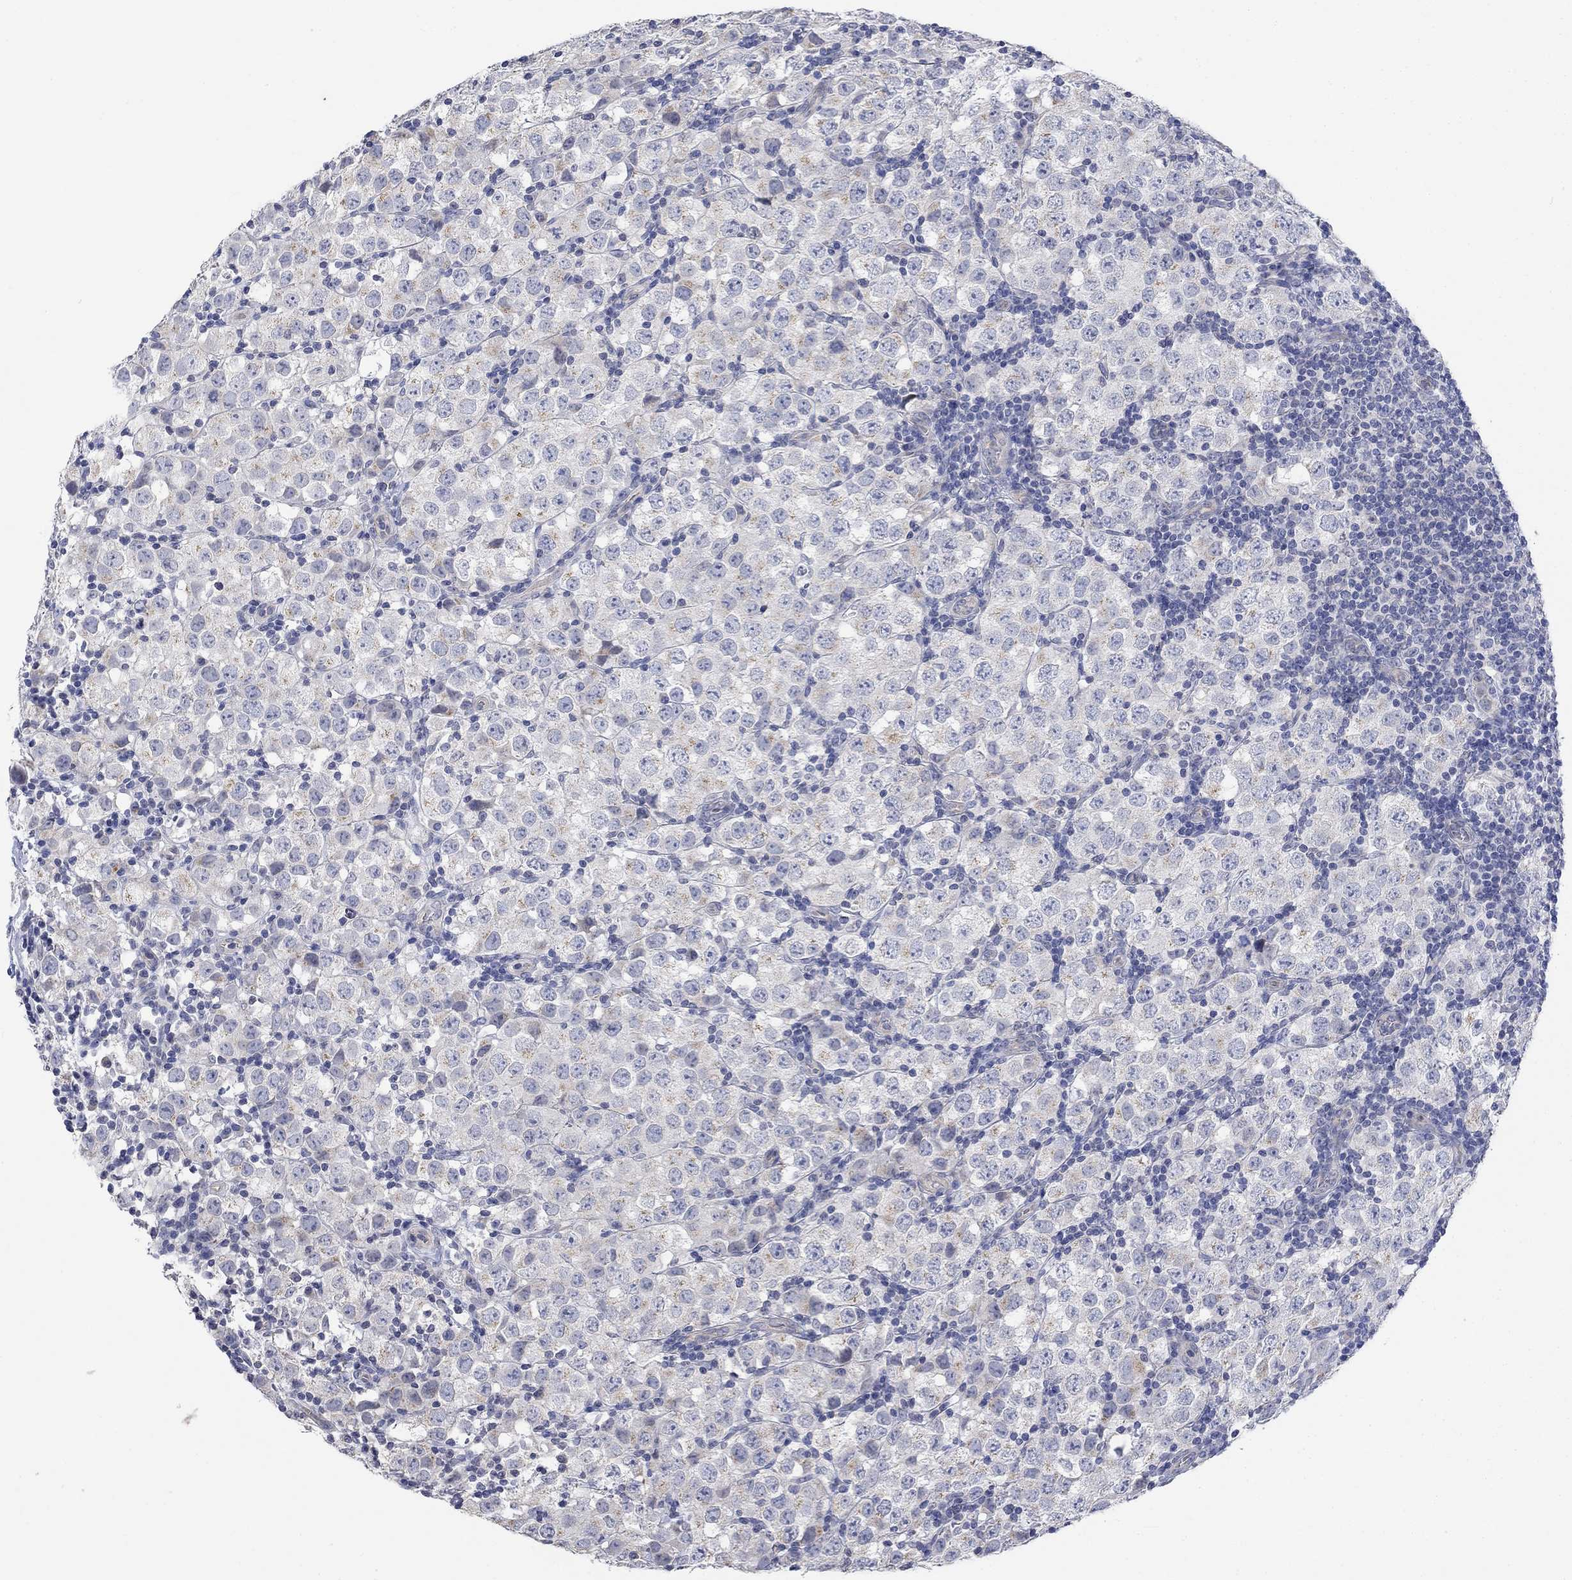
{"staining": {"intensity": "weak", "quantity": "<25%", "location": "cytoplasmic/membranous"}, "tissue": "testis cancer", "cell_type": "Tumor cells", "image_type": "cancer", "snomed": [{"axis": "morphology", "description": "Seminoma, NOS"}, {"axis": "topography", "description": "Testis"}], "caption": "Immunohistochemistry micrograph of human testis cancer stained for a protein (brown), which exhibits no positivity in tumor cells. (DAB (3,3'-diaminobenzidine) immunohistochemistry with hematoxylin counter stain).", "gene": "AGRP", "patient": {"sex": "male", "age": 34}}